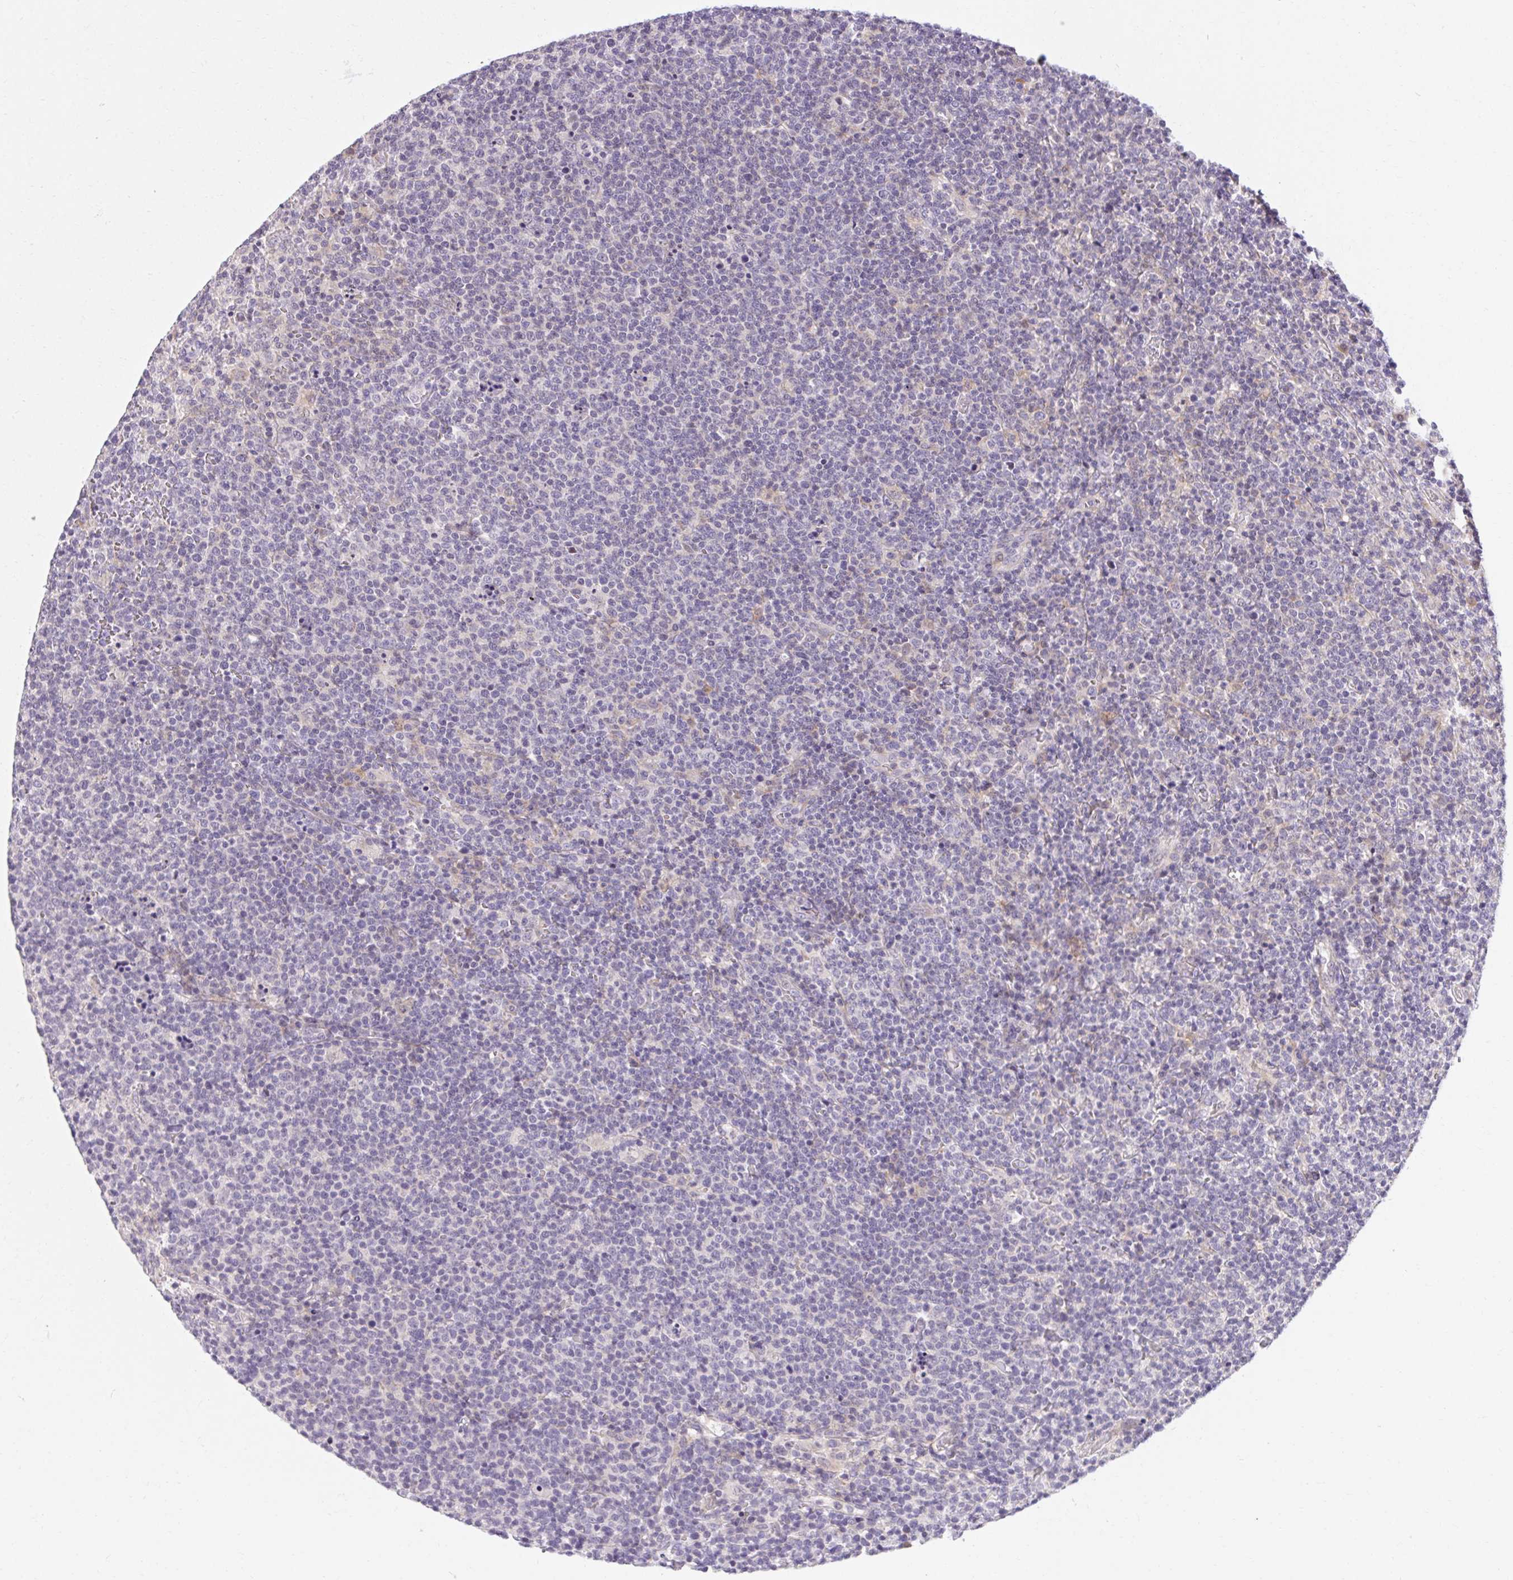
{"staining": {"intensity": "negative", "quantity": "none", "location": "none"}, "tissue": "lymphoma", "cell_type": "Tumor cells", "image_type": "cancer", "snomed": [{"axis": "morphology", "description": "Malignant lymphoma, non-Hodgkin's type, High grade"}, {"axis": "topography", "description": "Lymph node"}], "caption": "This is an immunohistochemistry histopathology image of human lymphoma. There is no expression in tumor cells.", "gene": "TMEM52B", "patient": {"sex": "male", "age": 61}}